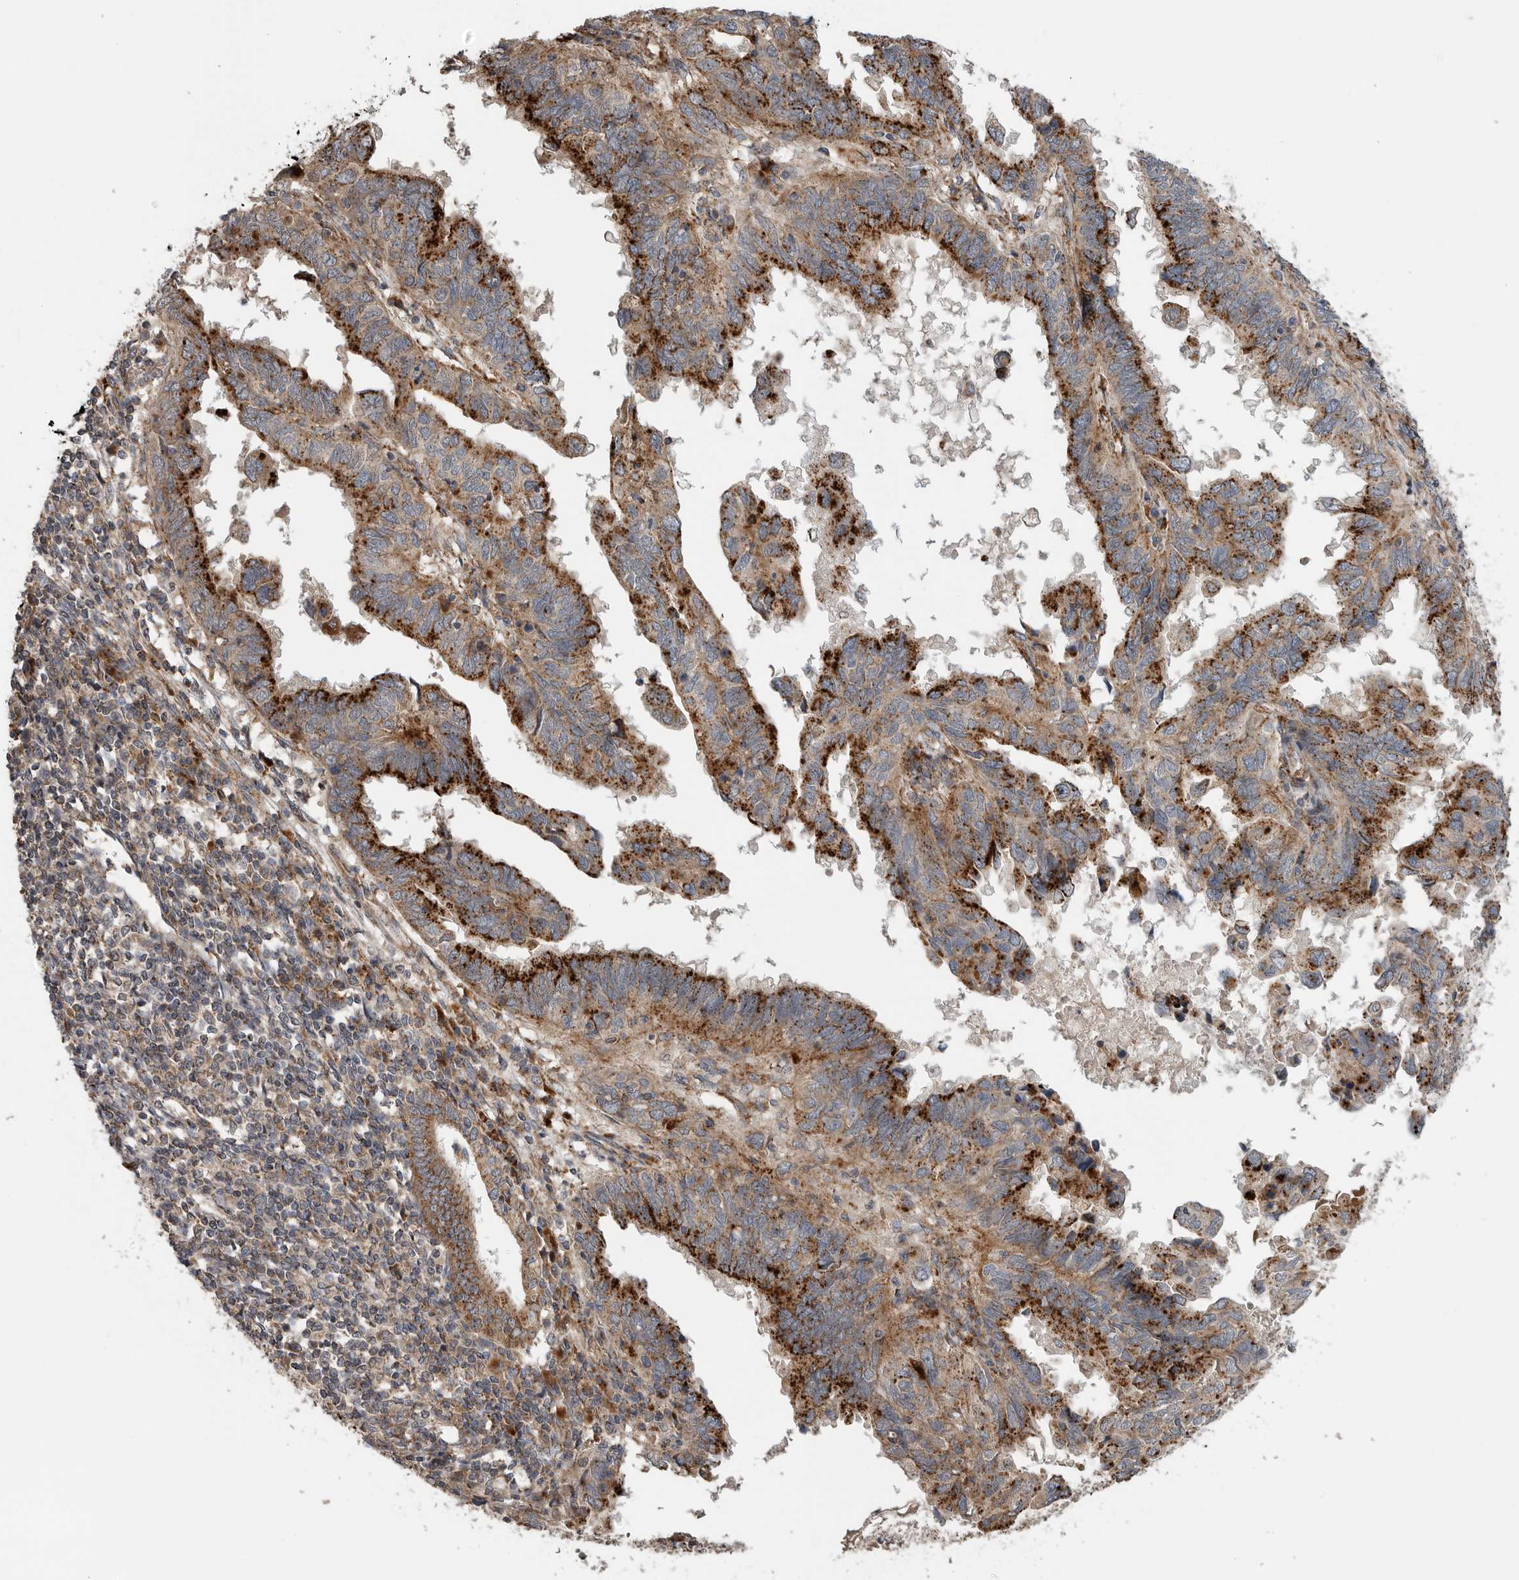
{"staining": {"intensity": "strong", "quantity": ">75%", "location": "cytoplasmic/membranous"}, "tissue": "endometrial cancer", "cell_type": "Tumor cells", "image_type": "cancer", "snomed": [{"axis": "morphology", "description": "Adenocarcinoma, NOS"}, {"axis": "topography", "description": "Uterus"}], "caption": "The histopathology image shows immunohistochemical staining of endometrial cancer. There is strong cytoplasmic/membranous positivity is appreciated in about >75% of tumor cells.", "gene": "GALNS", "patient": {"sex": "female", "age": 77}}